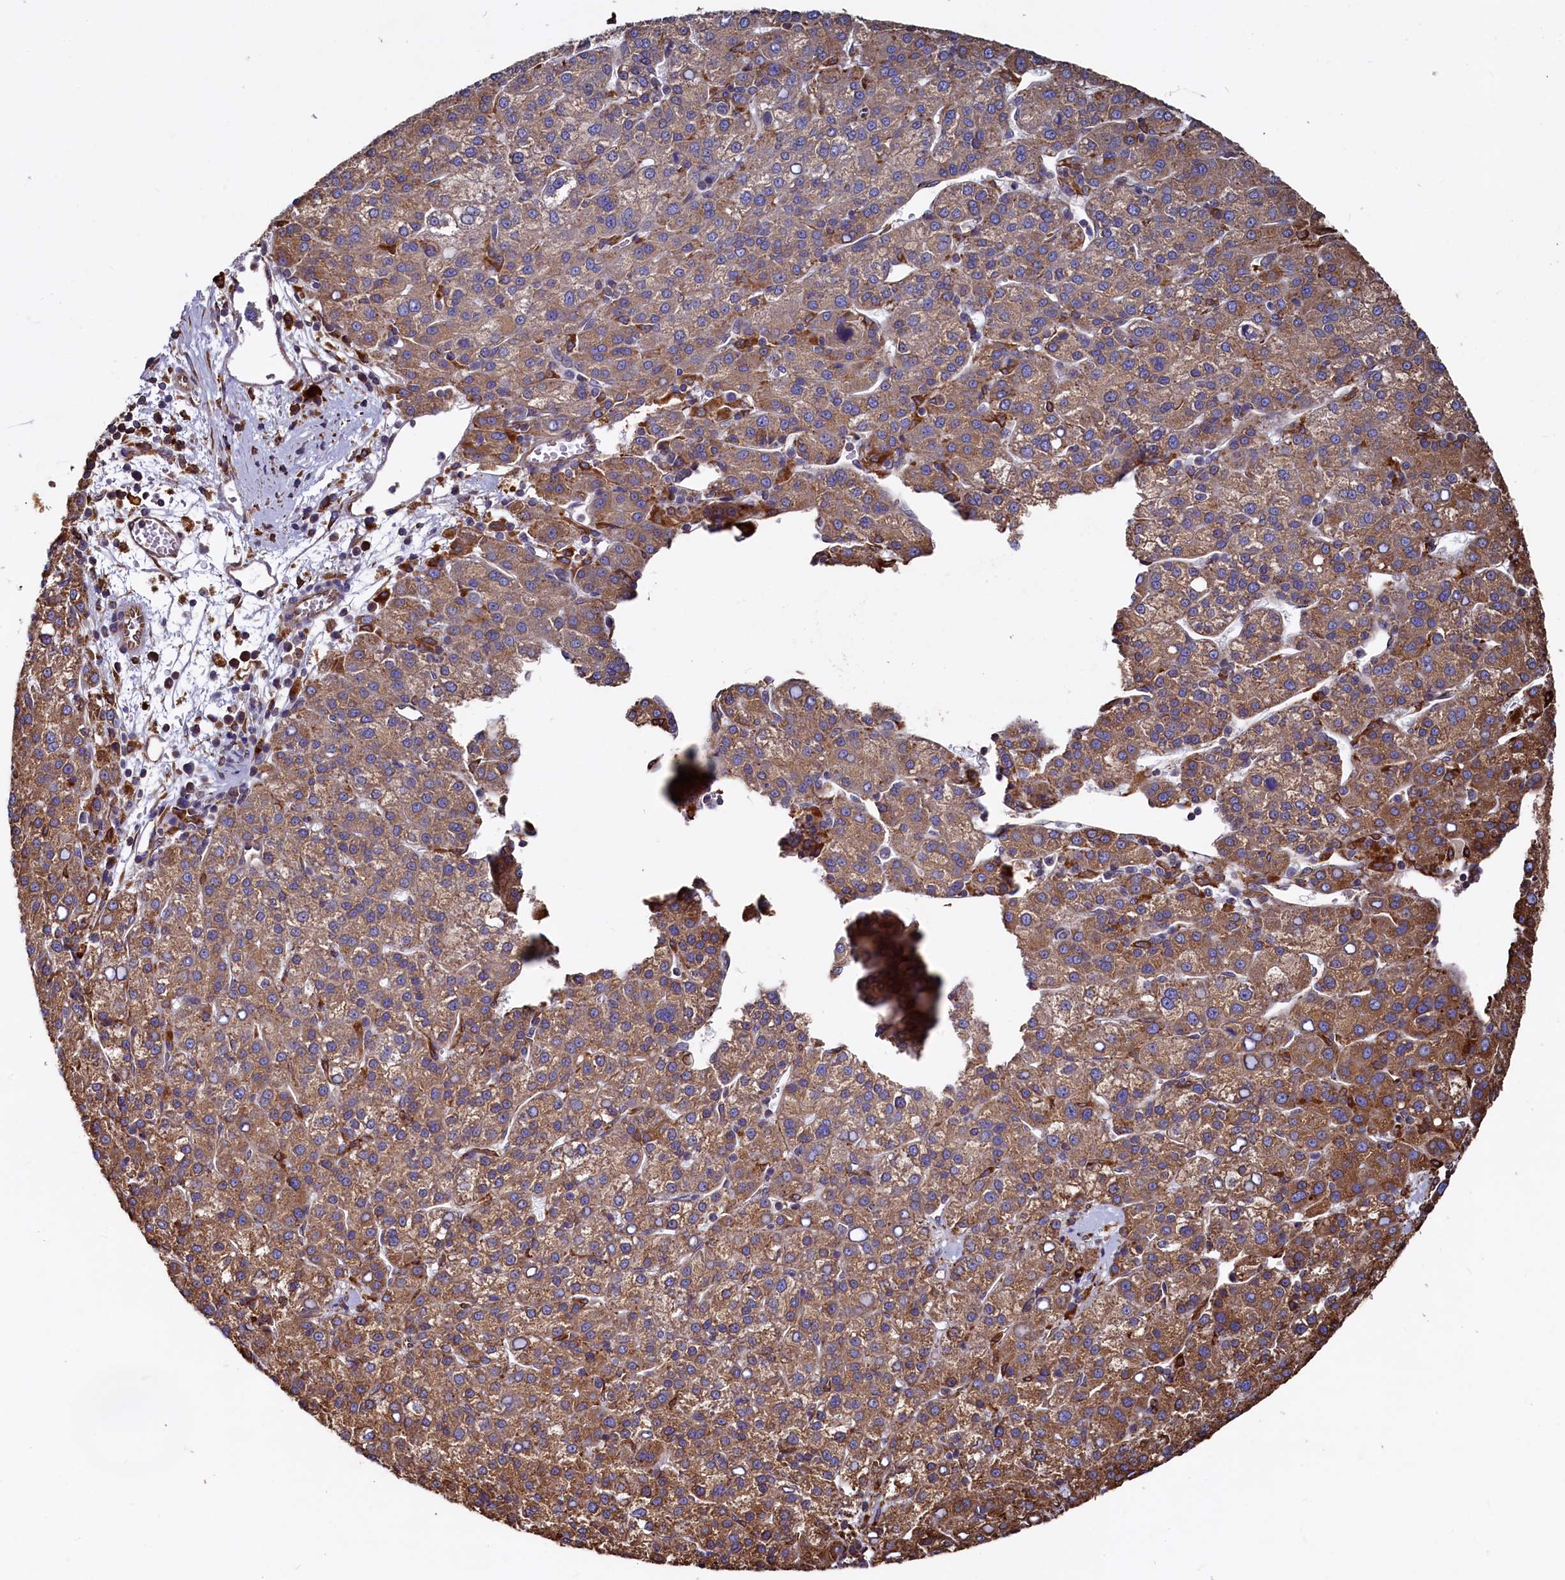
{"staining": {"intensity": "moderate", "quantity": "25%-75%", "location": "cytoplasmic/membranous"}, "tissue": "liver cancer", "cell_type": "Tumor cells", "image_type": "cancer", "snomed": [{"axis": "morphology", "description": "Carcinoma, Hepatocellular, NOS"}, {"axis": "topography", "description": "Liver"}], "caption": "Immunohistochemical staining of human hepatocellular carcinoma (liver) reveals moderate cytoplasmic/membranous protein positivity in approximately 25%-75% of tumor cells.", "gene": "NEURL1B", "patient": {"sex": "female", "age": 58}}